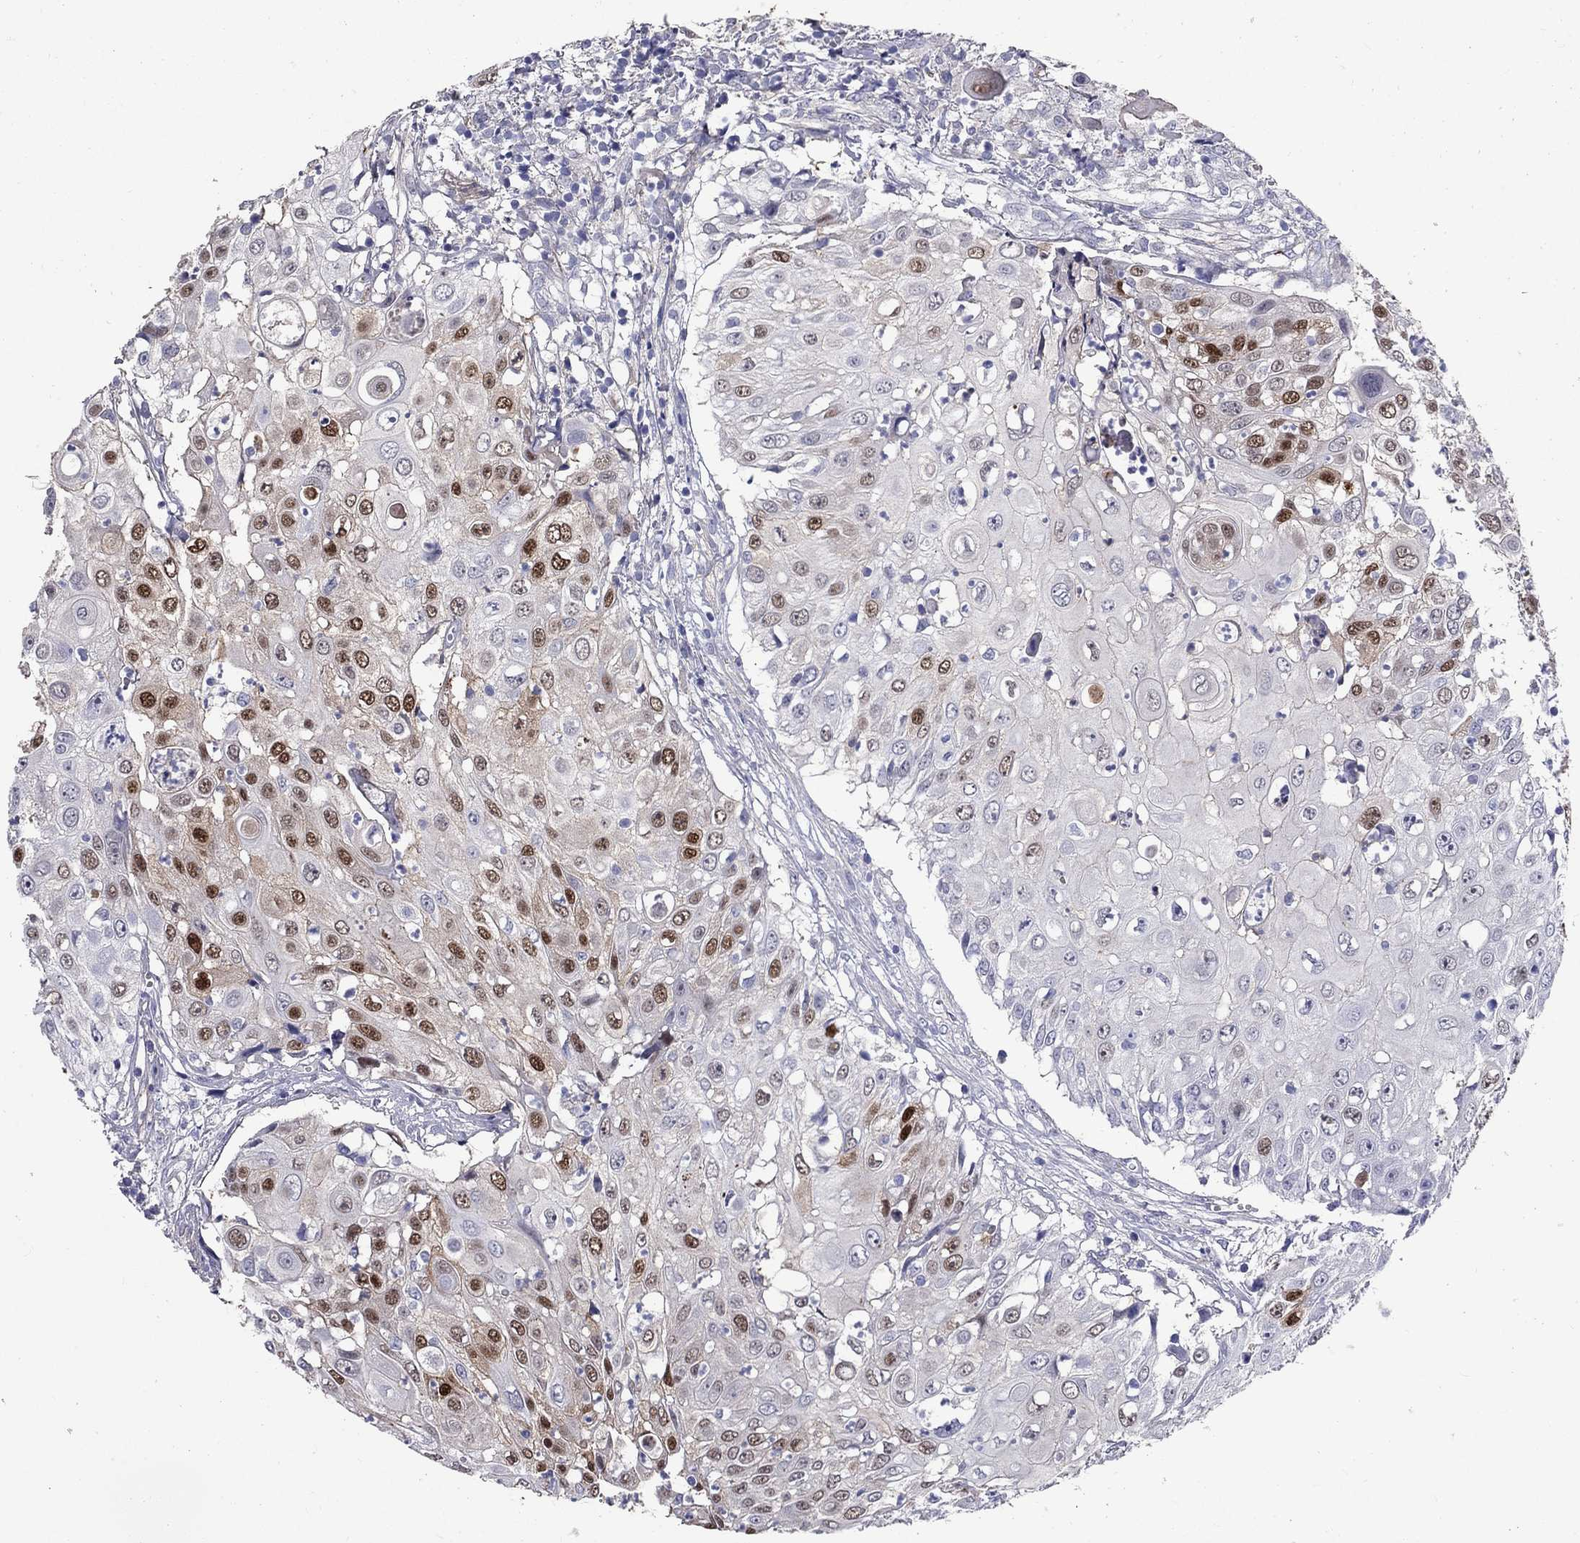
{"staining": {"intensity": "strong", "quantity": "<25%", "location": "nuclear"}, "tissue": "urothelial cancer", "cell_type": "Tumor cells", "image_type": "cancer", "snomed": [{"axis": "morphology", "description": "Urothelial carcinoma, High grade"}, {"axis": "topography", "description": "Urinary bladder"}], "caption": "Protein expression analysis of urothelial carcinoma (high-grade) reveals strong nuclear expression in about <25% of tumor cells.", "gene": "ANXA10", "patient": {"sex": "female", "age": 79}}